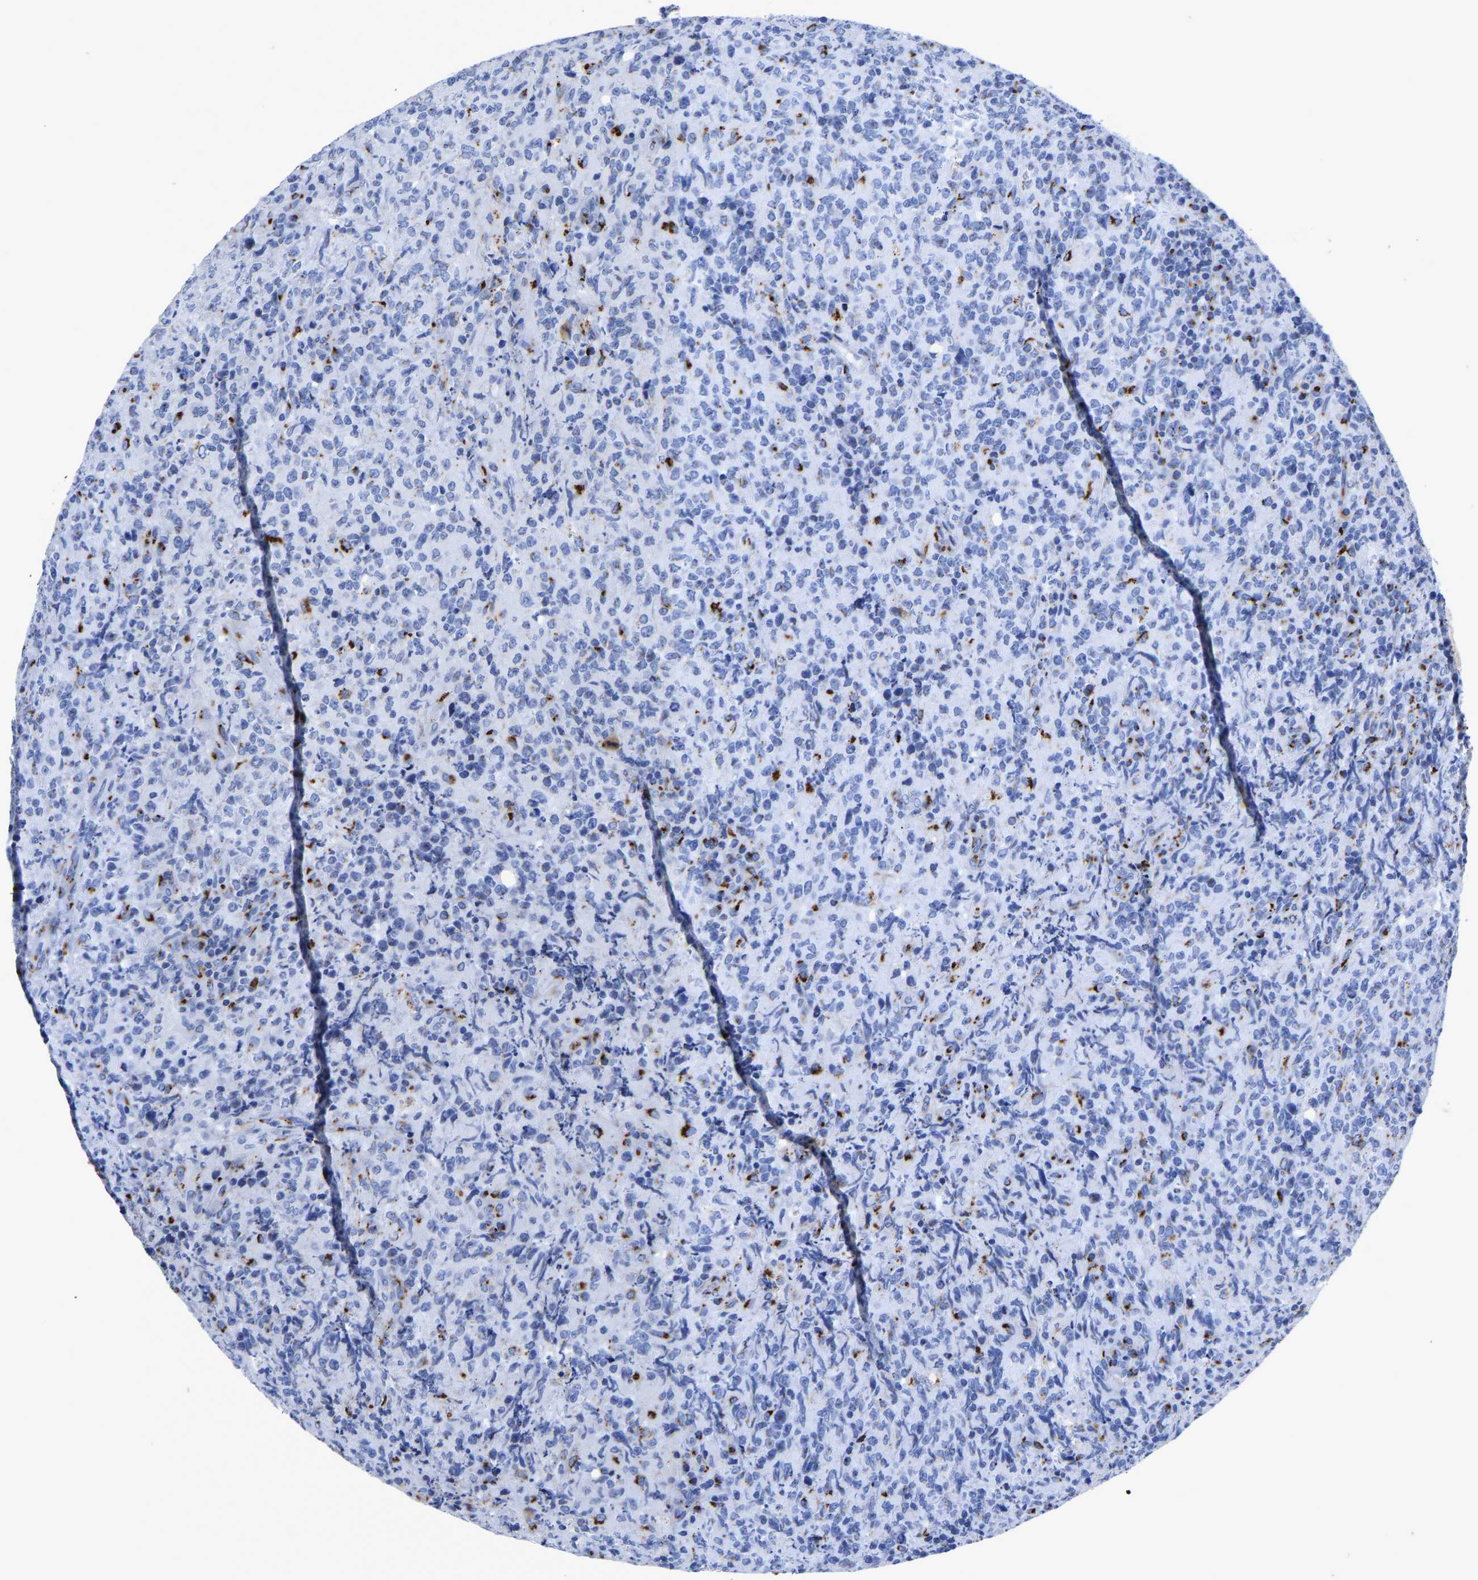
{"staining": {"intensity": "strong", "quantity": "<25%", "location": "cytoplasmic/membranous"}, "tissue": "lymphoma", "cell_type": "Tumor cells", "image_type": "cancer", "snomed": [{"axis": "morphology", "description": "Malignant lymphoma, non-Hodgkin's type, High grade"}, {"axis": "topography", "description": "Tonsil"}], "caption": "About <25% of tumor cells in human lymphoma reveal strong cytoplasmic/membranous protein positivity as visualized by brown immunohistochemical staining.", "gene": "TMEM87A", "patient": {"sex": "female", "age": 36}}